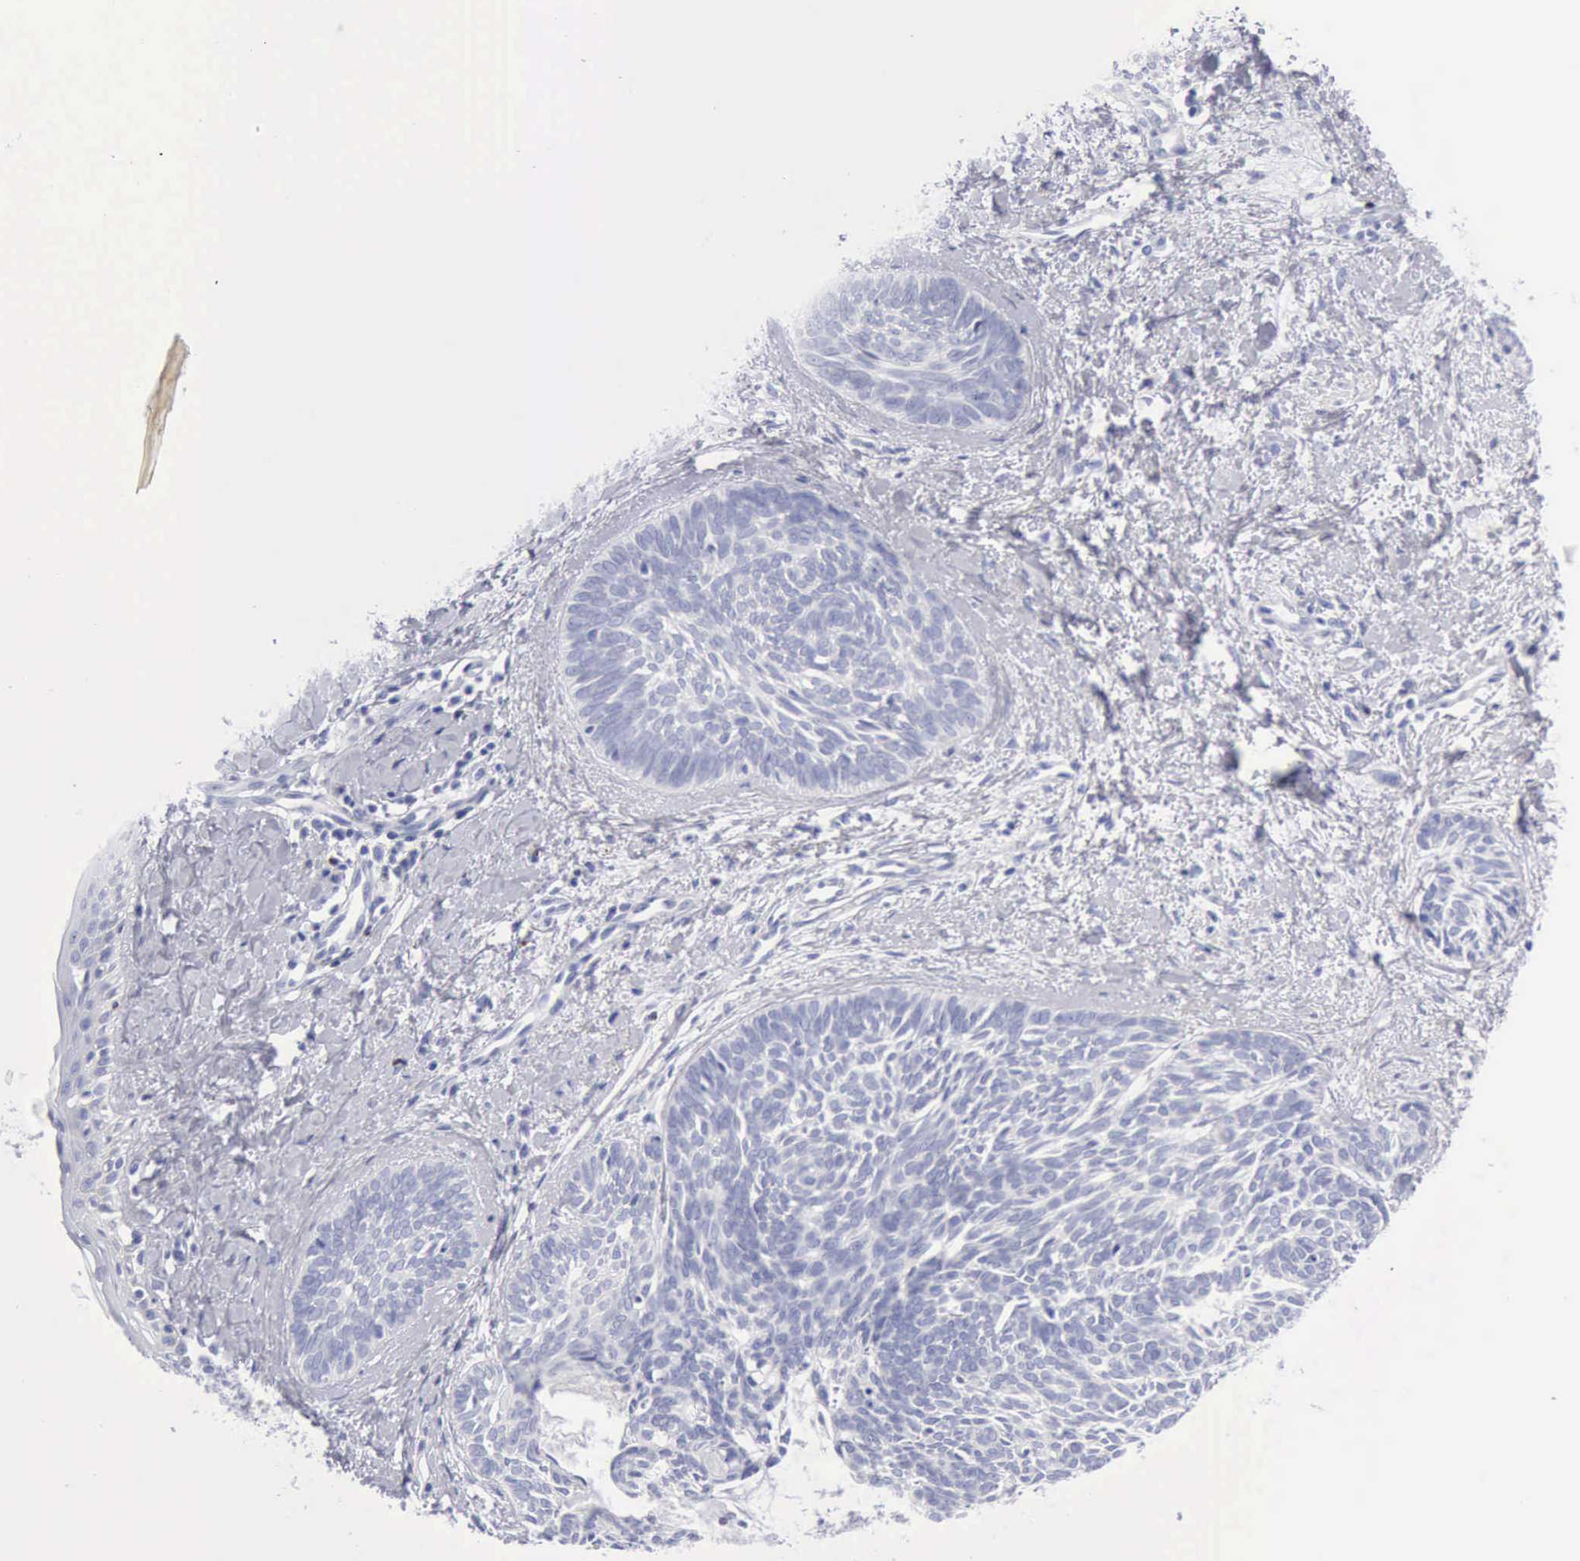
{"staining": {"intensity": "negative", "quantity": "none", "location": "none"}, "tissue": "skin cancer", "cell_type": "Tumor cells", "image_type": "cancer", "snomed": [{"axis": "morphology", "description": "Basal cell carcinoma"}, {"axis": "topography", "description": "Skin"}], "caption": "A photomicrograph of human skin basal cell carcinoma is negative for staining in tumor cells.", "gene": "GZMB", "patient": {"sex": "female", "age": 81}}